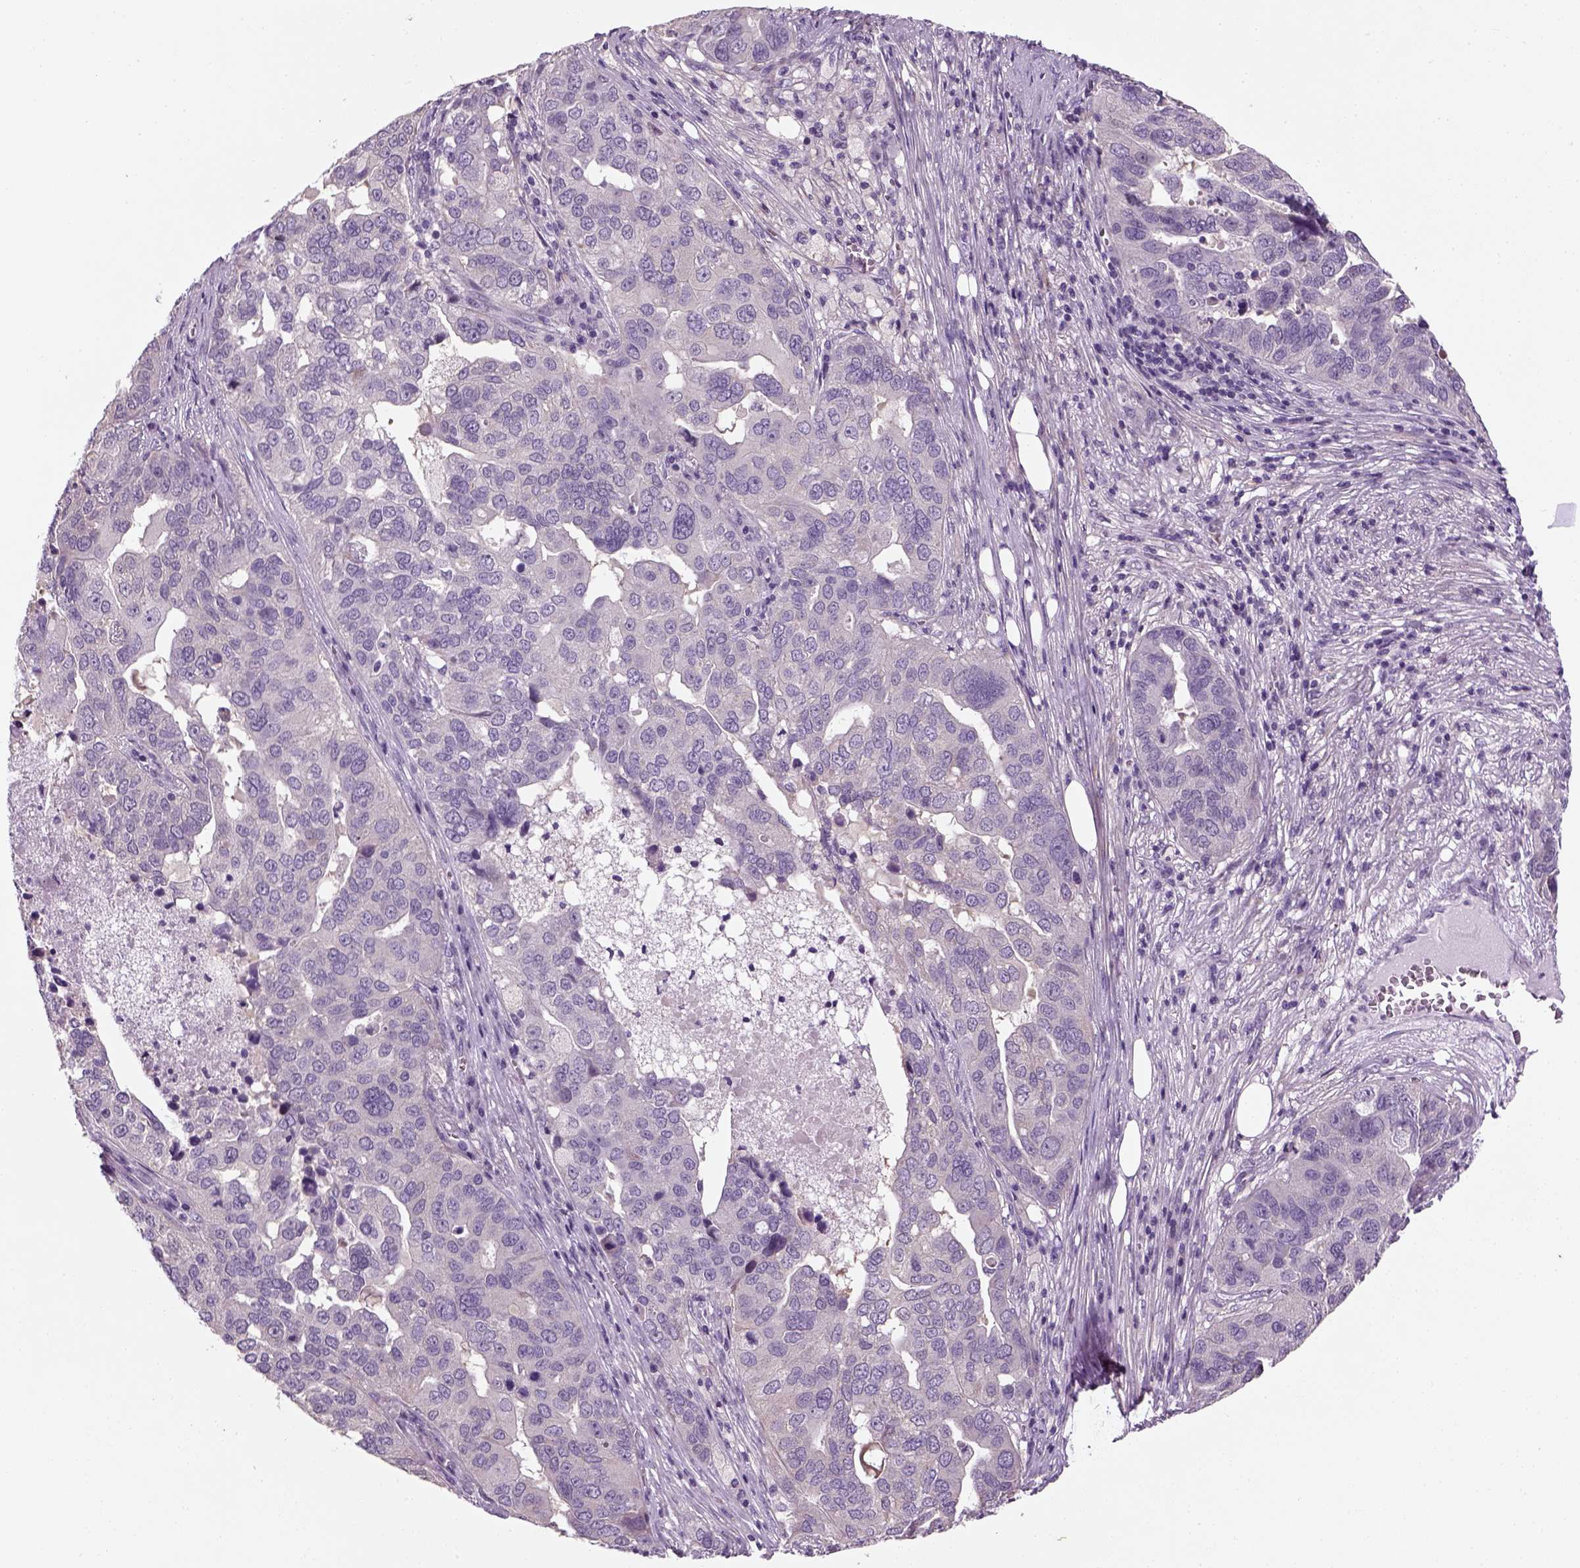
{"staining": {"intensity": "negative", "quantity": "none", "location": "none"}, "tissue": "ovarian cancer", "cell_type": "Tumor cells", "image_type": "cancer", "snomed": [{"axis": "morphology", "description": "Carcinoma, endometroid"}, {"axis": "topography", "description": "Soft tissue"}, {"axis": "topography", "description": "Ovary"}], "caption": "High magnification brightfield microscopy of endometroid carcinoma (ovarian) stained with DAB (3,3'-diaminobenzidine) (brown) and counterstained with hematoxylin (blue): tumor cells show no significant positivity. (Brightfield microscopy of DAB immunohistochemistry at high magnification).", "gene": "ELOVL3", "patient": {"sex": "female", "age": 52}}